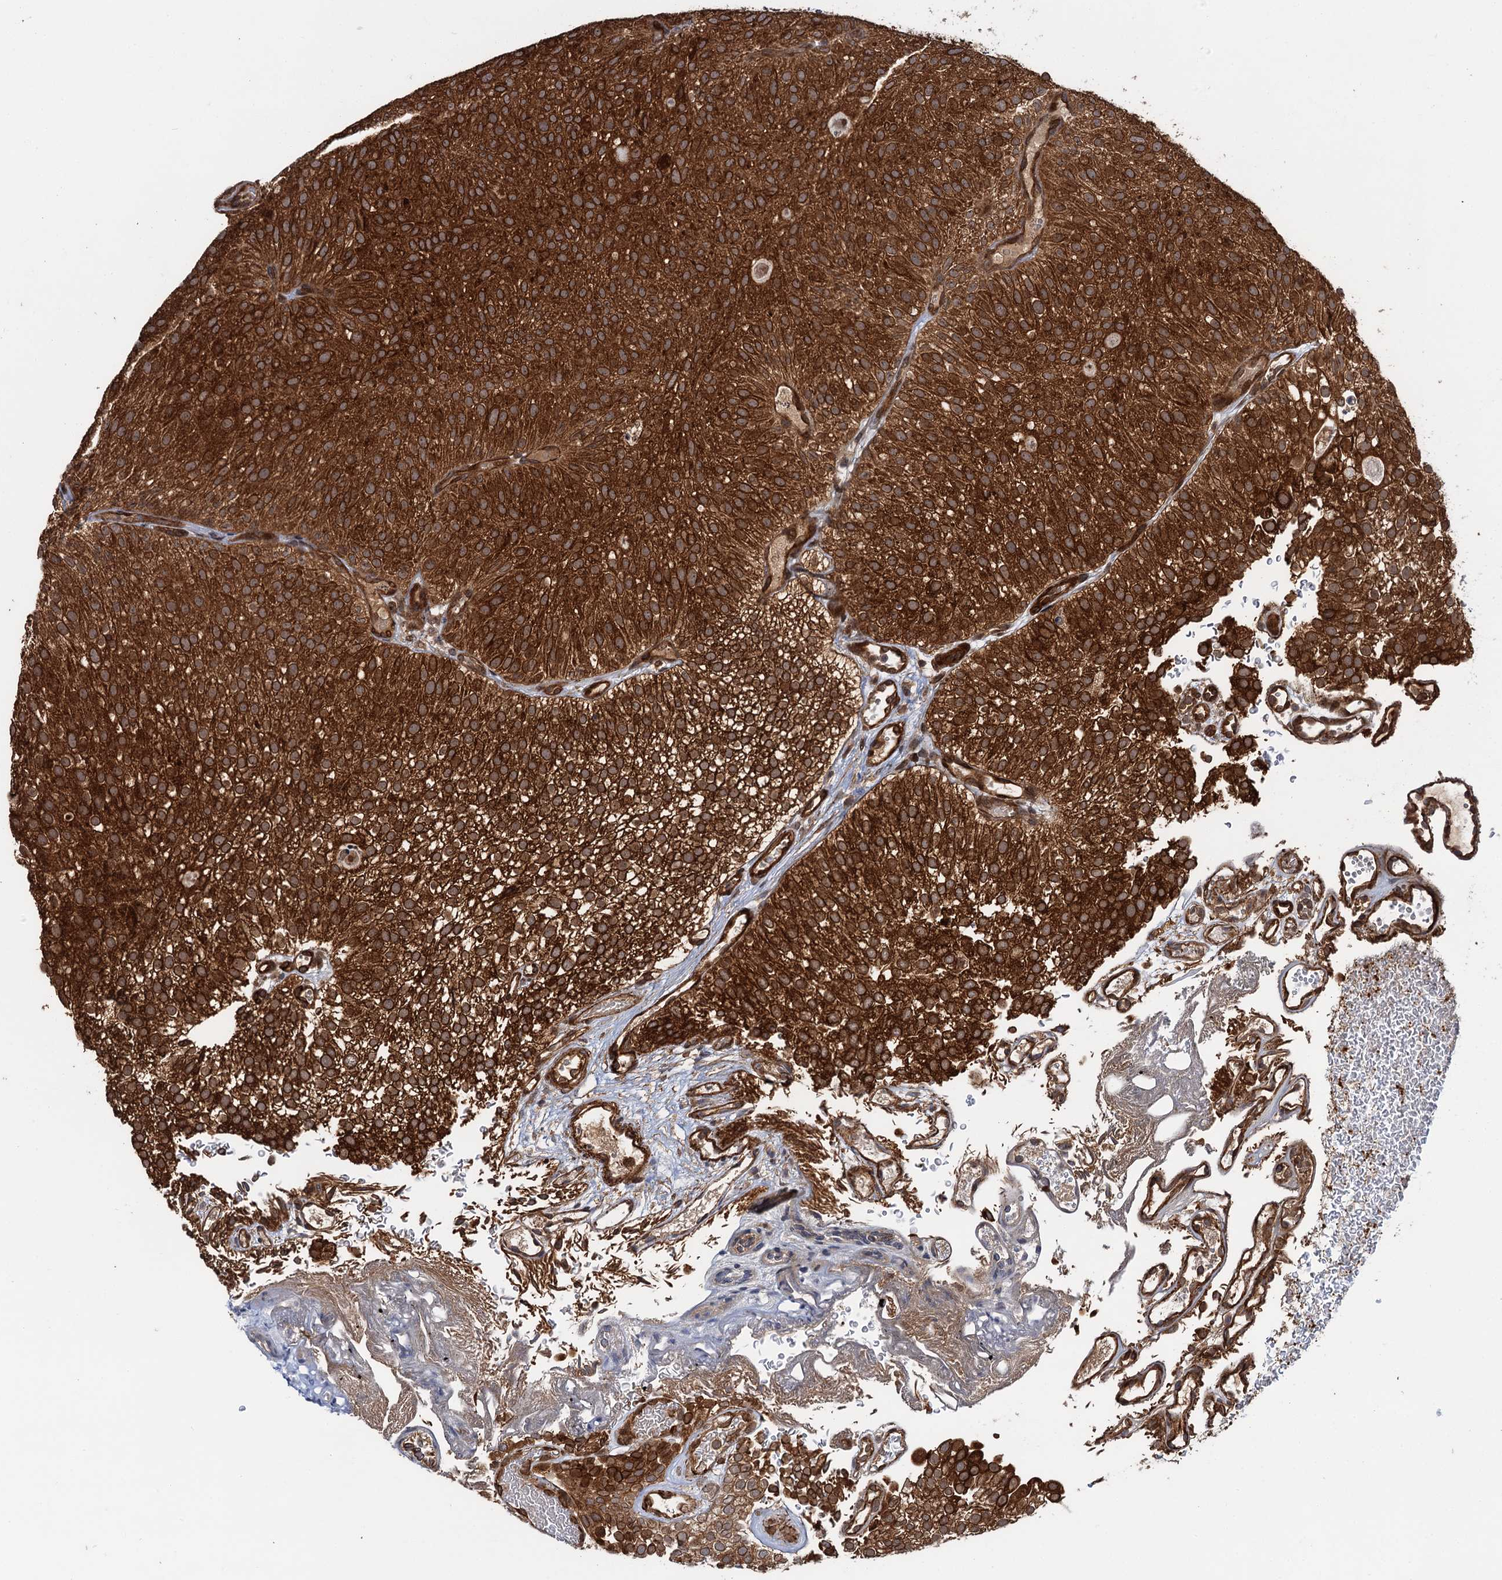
{"staining": {"intensity": "strong", "quantity": ">75%", "location": "cytoplasmic/membranous"}, "tissue": "urothelial cancer", "cell_type": "Tumor cells", "image_type": "cancer", "snomed": [{"axis": "morphology", "description": "Urothelial carcinoma, Low grade"}, {"axis": "topography", "description": "Urinary bladder"}], "caption": "A high-resolution image shows immunohistochemistry staining of low-grade urothelial carcinoma, which displays strong cytoplasmic/membranous expression in approximately >75% of tumor cells.", "gene": "BORA", "patient": {"sex": "male", "age": 78}}